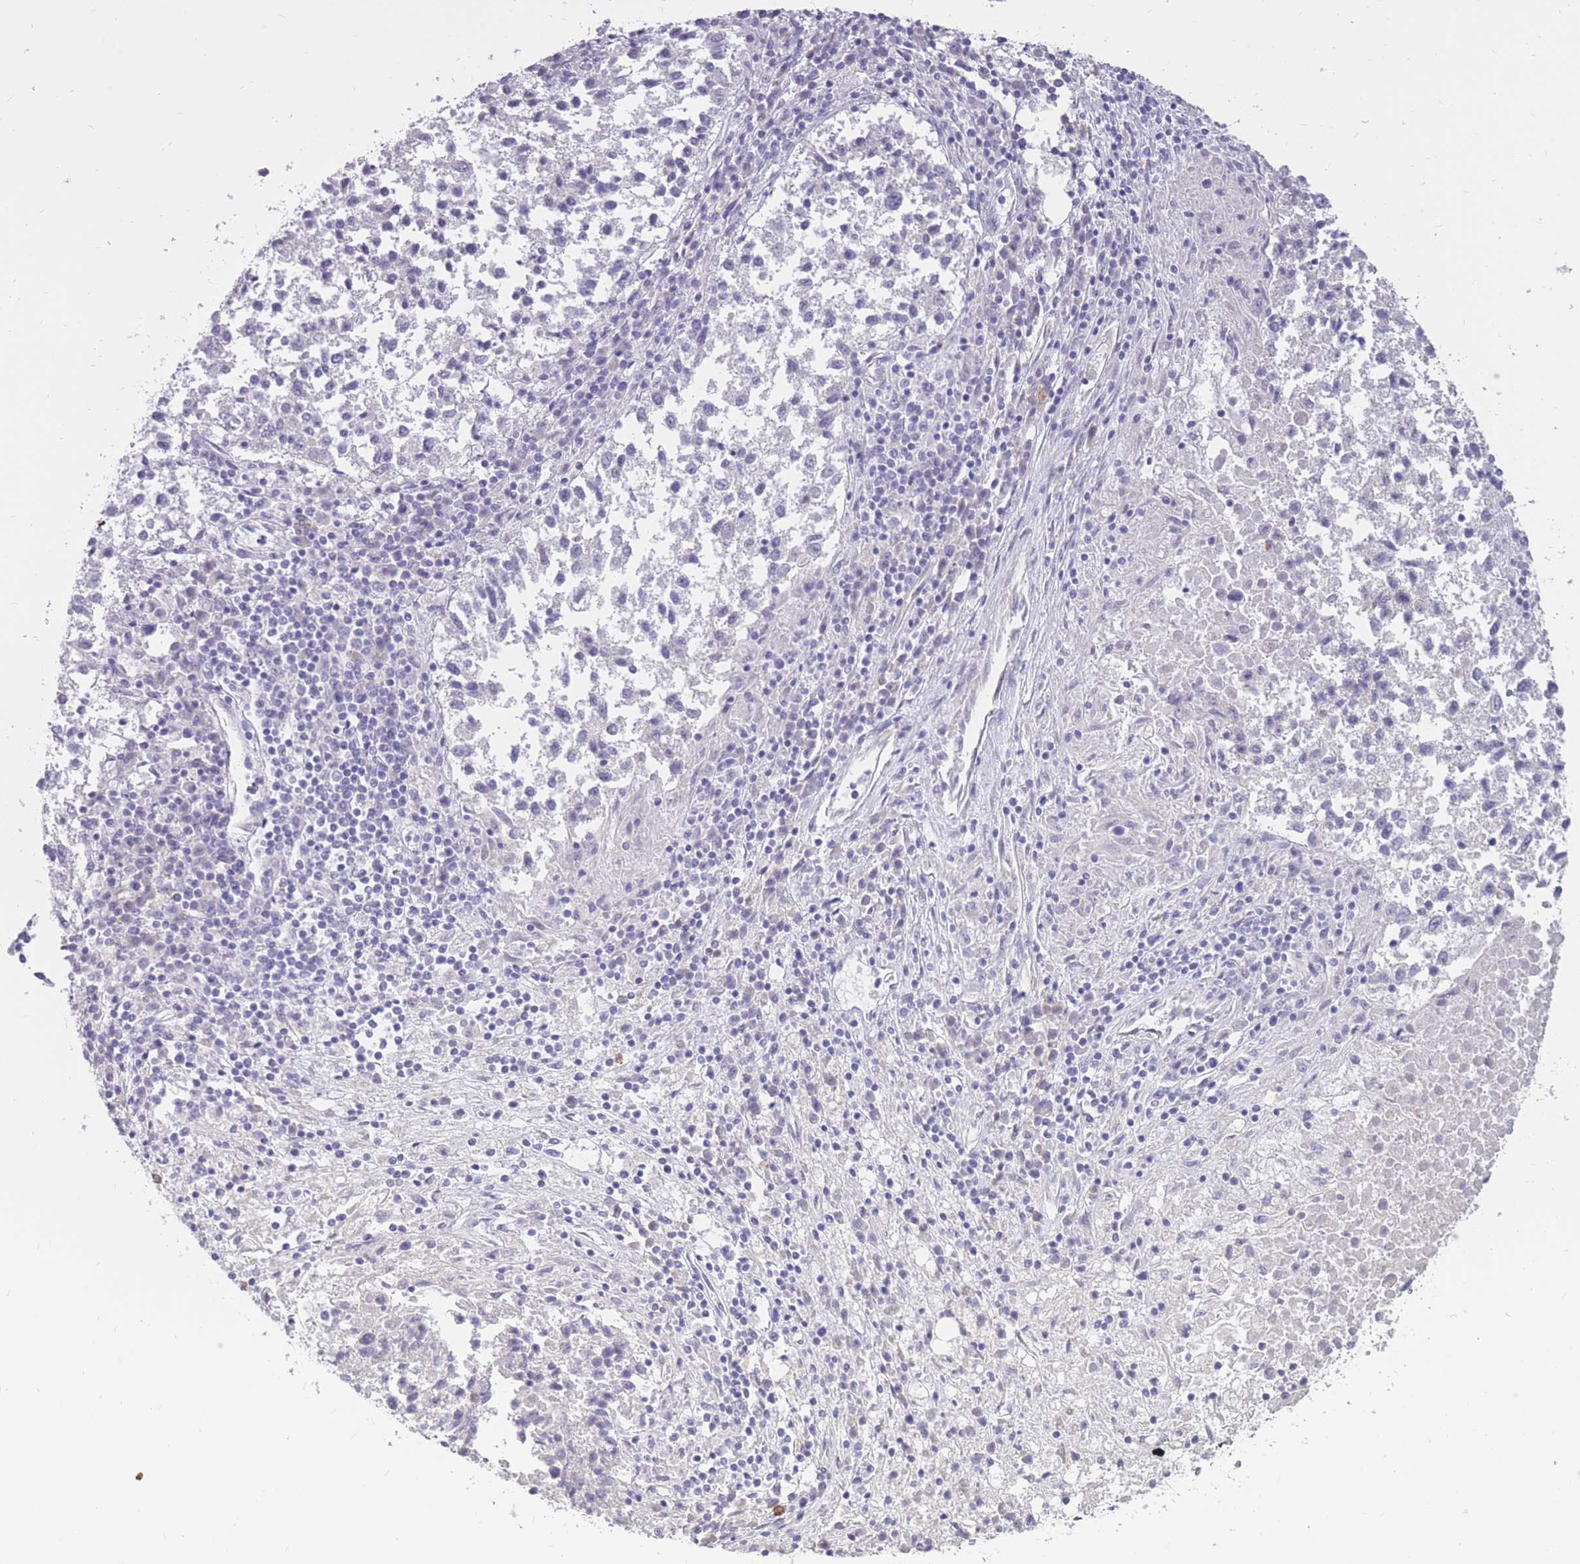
{"staining": {"intensity": "negative", "quantity": "none", "location": "none"}, "tissue": "lung cancer", "cell_type": "Tumor cells", "image_type": "cancer", "snomed": [{"axis": "morphology", "description": "Squamous cell carcinoma, NOS"}, {"axis": "topography", "description": "Lung"}], "caption": "Immunohistochemistry of squamous cell carcinoma (lung) displays no staining in tumor cells.", "gene": "RNF170", "patient": {"sex": "male", "age": 73}}